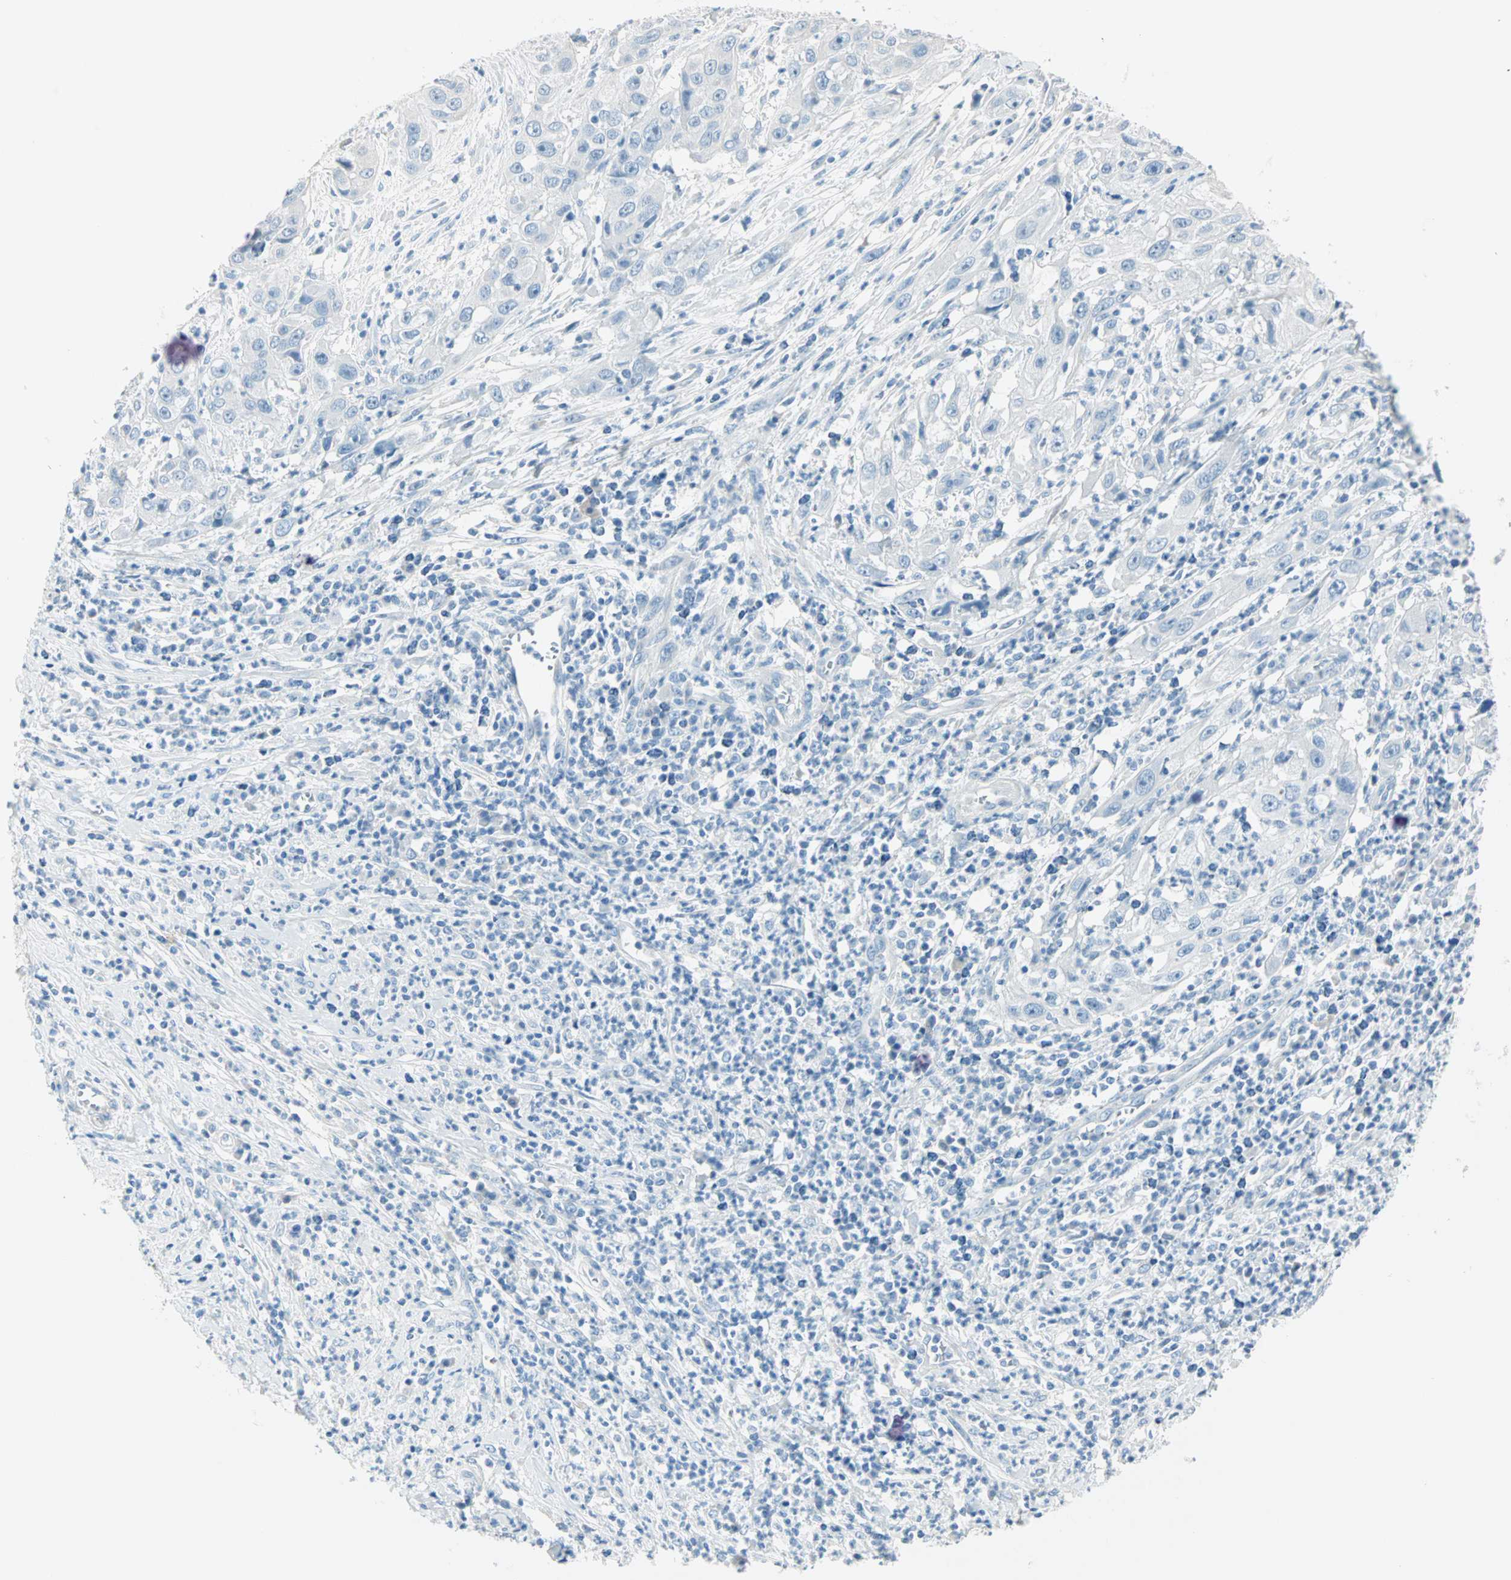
{"staining": {"intensity": "negative", "quantity": "none", "location": "none"}, "tissue": "cervical cancer", "cell_type": "Tumor cells", "image_type": "cancer", "snomed": [{"axis": "morphology", "description": "Squamous cell carcinoma, NOS"}, {"axis": "topography", "description": "Cervix"}], "caption": "Micrograph shows no significant protein positivity in tumor cells of cervical cancer (squamous cell carcinoma).", "gene": "SULT1C2", "patient": {"sex": "female", "age": 32}}